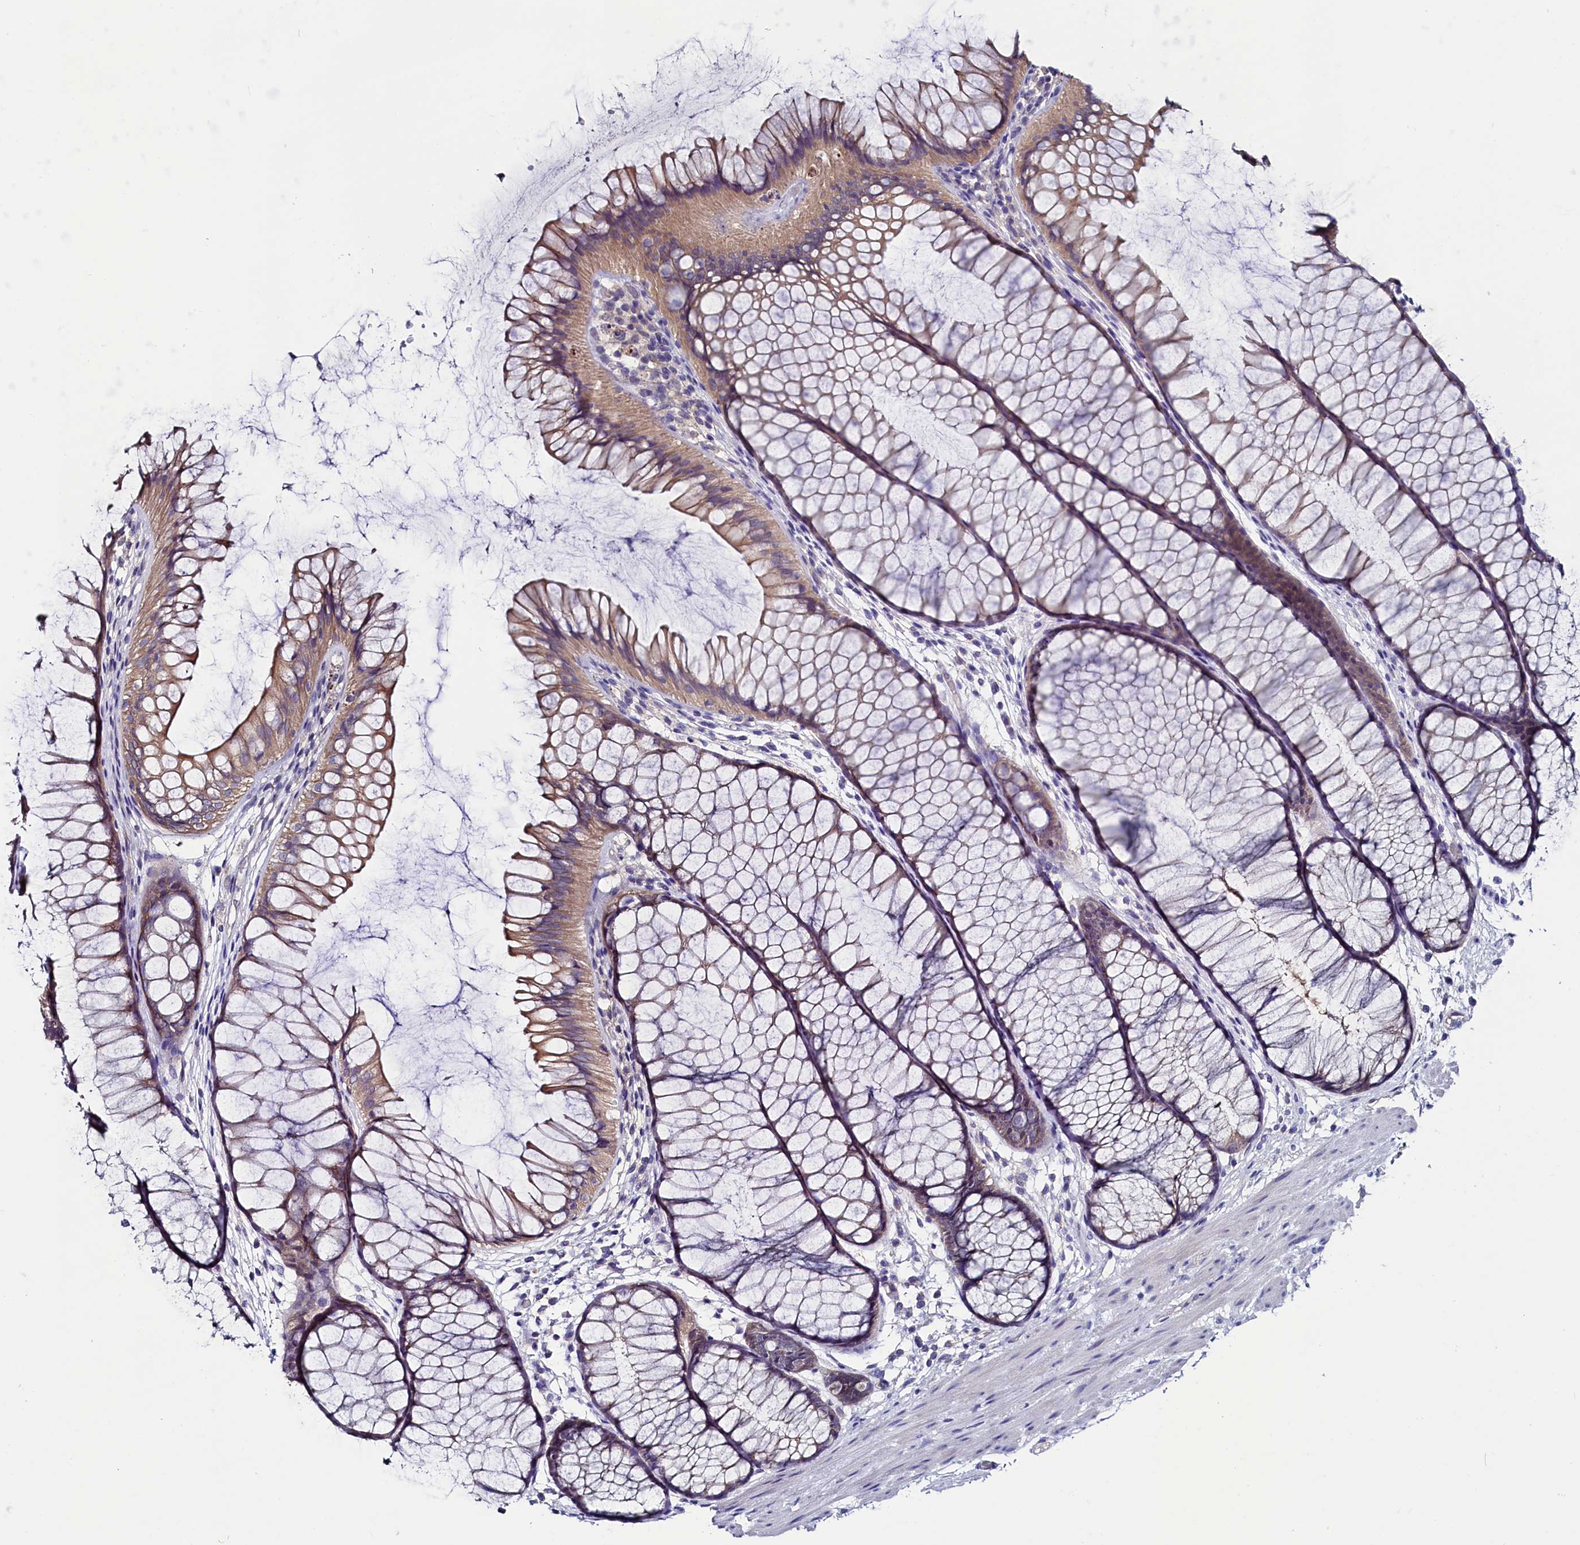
{"staining": {"intensity": "negative", "quantity": "none", "location": "none"}, "tissue": "colon", "cell_type": "Endothelial cells", "image_type": "normal", "snomed": [{"axis": "morphology", "description": "Normal tissue, NOS"}, {"axis": "topography", "description": "Colon"}], "caption": "Immunohistochemistry (IHC) of unremarkable colon shows no positivity in endothelial cells.", "gene": "CIAPIN1", "patient": {"sex": "female", "age": 82}}